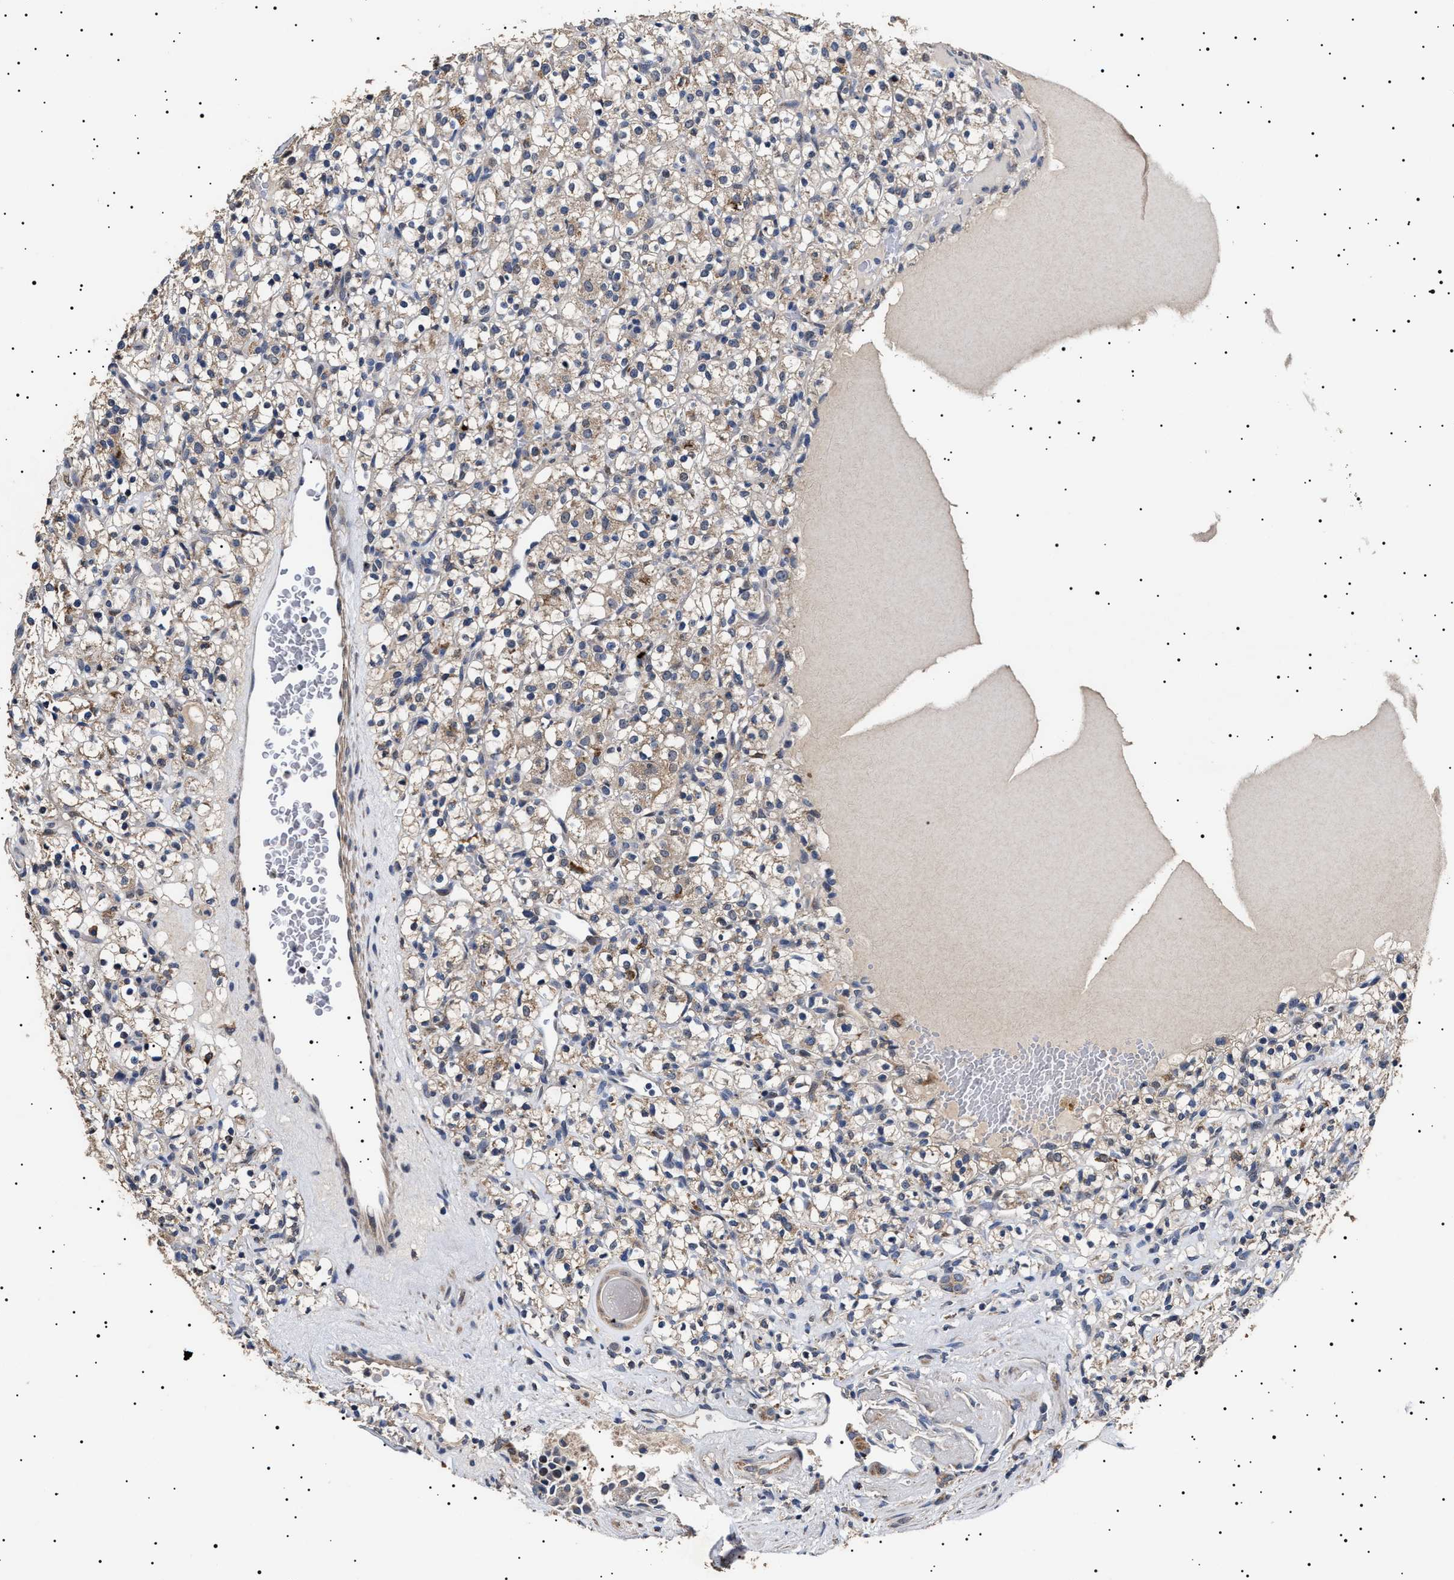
{"staining": {"intensity": "weak", "quantity": "25%-75%", "location": "cytoplasmic/membranous"}, "tissue": "renal cancer", "cell_type": "Tumor cells", "image_type": "cancer", "snomed": [{"axis": "morphology", "description": "Normal tissue, NOS"}, {"axis": "morphology", "description": "Adenocarcinoma, NOS"}, {"axis": "topography", "description": "Kidney"}], "caption": "Renal cancer stained with a protein marker reveals weak staining in tumor cells.", "gene": "RAB34", "patient": {"sex": "female", "age": 72}}